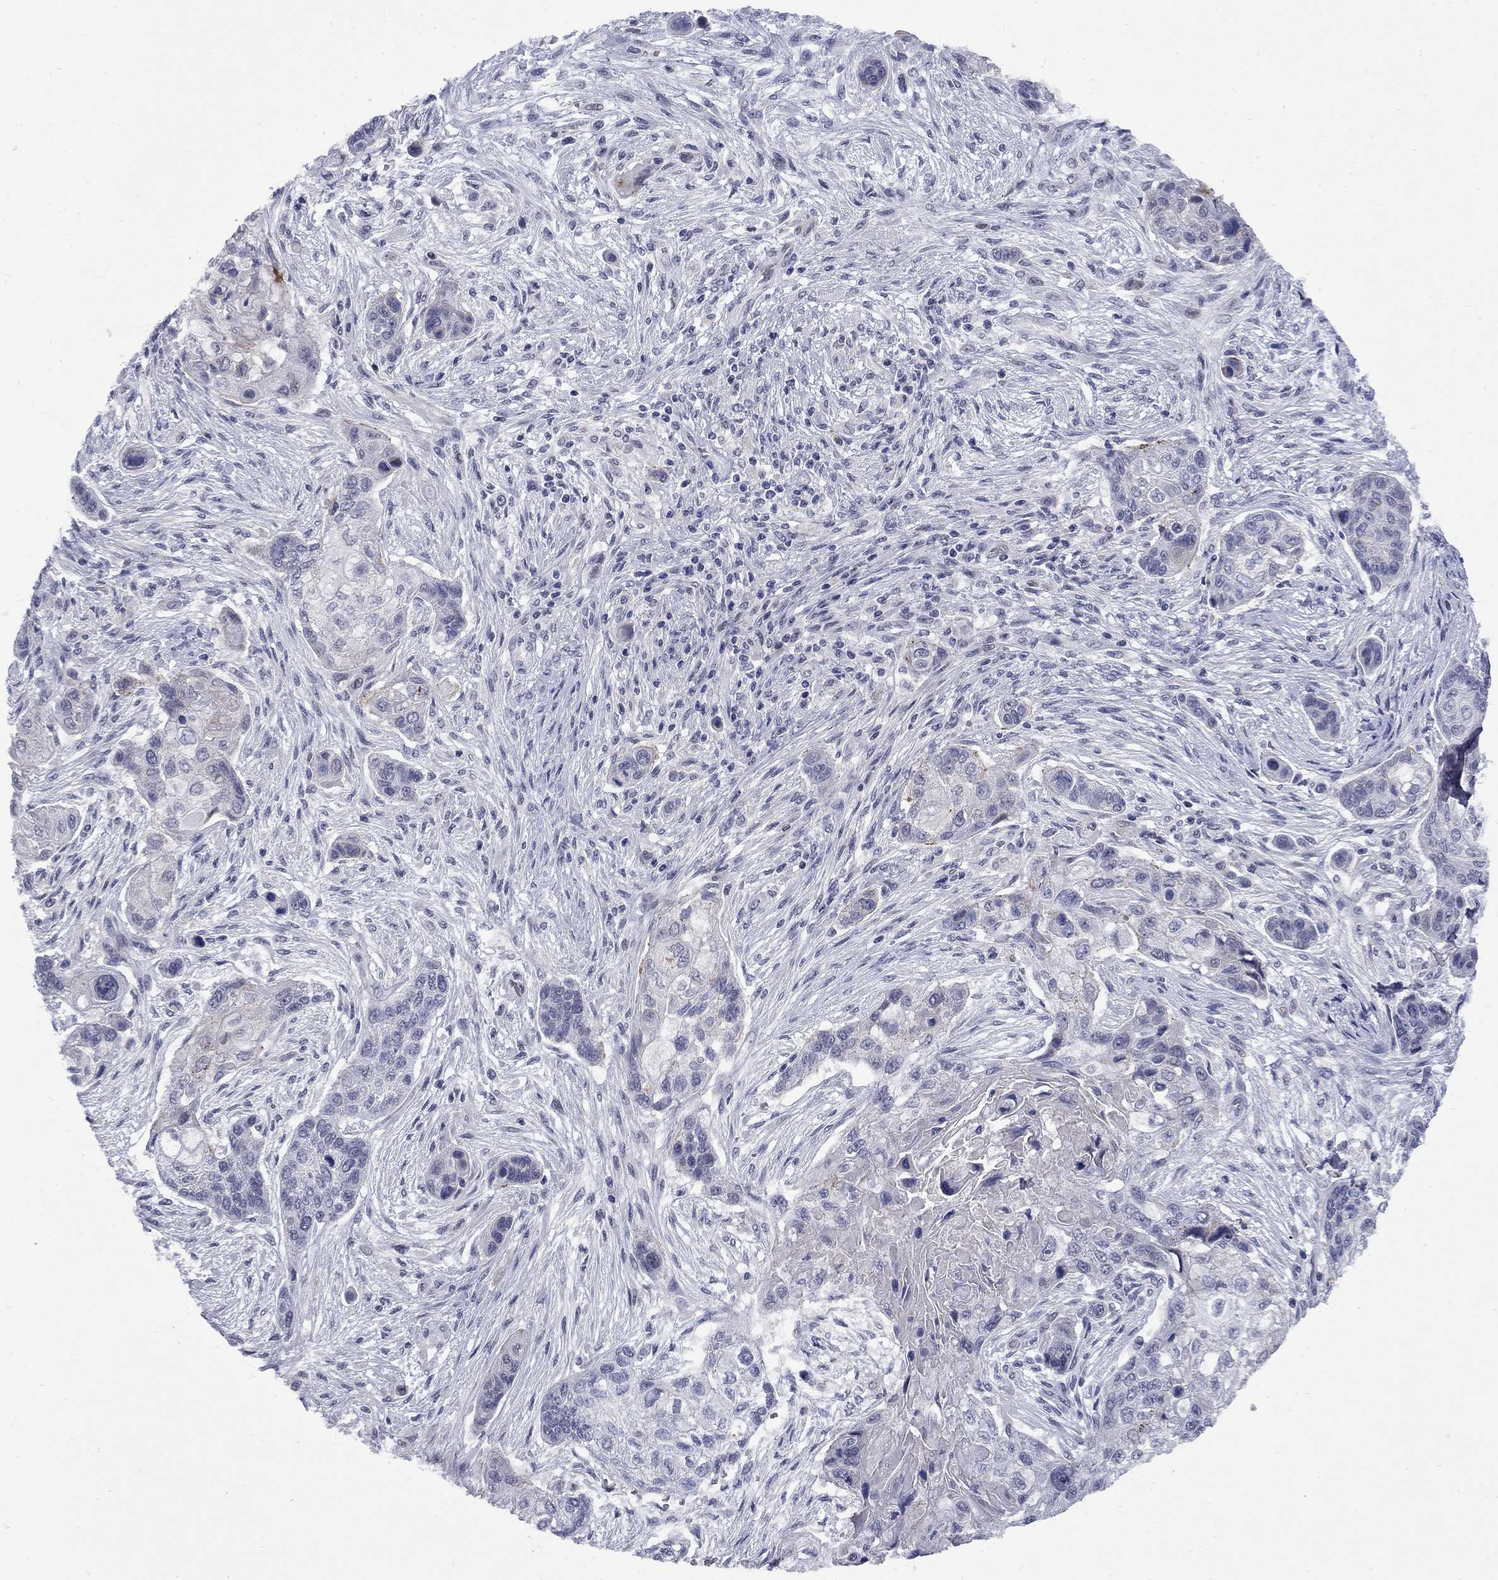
{"staining": {"intensity": "negative", "quantity": "none", "location": "none"}, "tissue": "lung cancer", "cell_type": "Tumor cells", "image_type": "cancer", "snomed": [{"axis": "morphology", "description": "Squamous cell carcinoma, NOS"}, {"axis": "topography", "description": "Lung"}], "caption": "The micrograph exhibits no staining of tumor cells in lung squamous cell carcinoma. (Brightfield microscopy of DAB (3,3'-diaminobenzidine) immunohistochemistry (IHC) at high magnification).", "gene": "HTR4", "patient": {"sex": "male", "age": 69}}